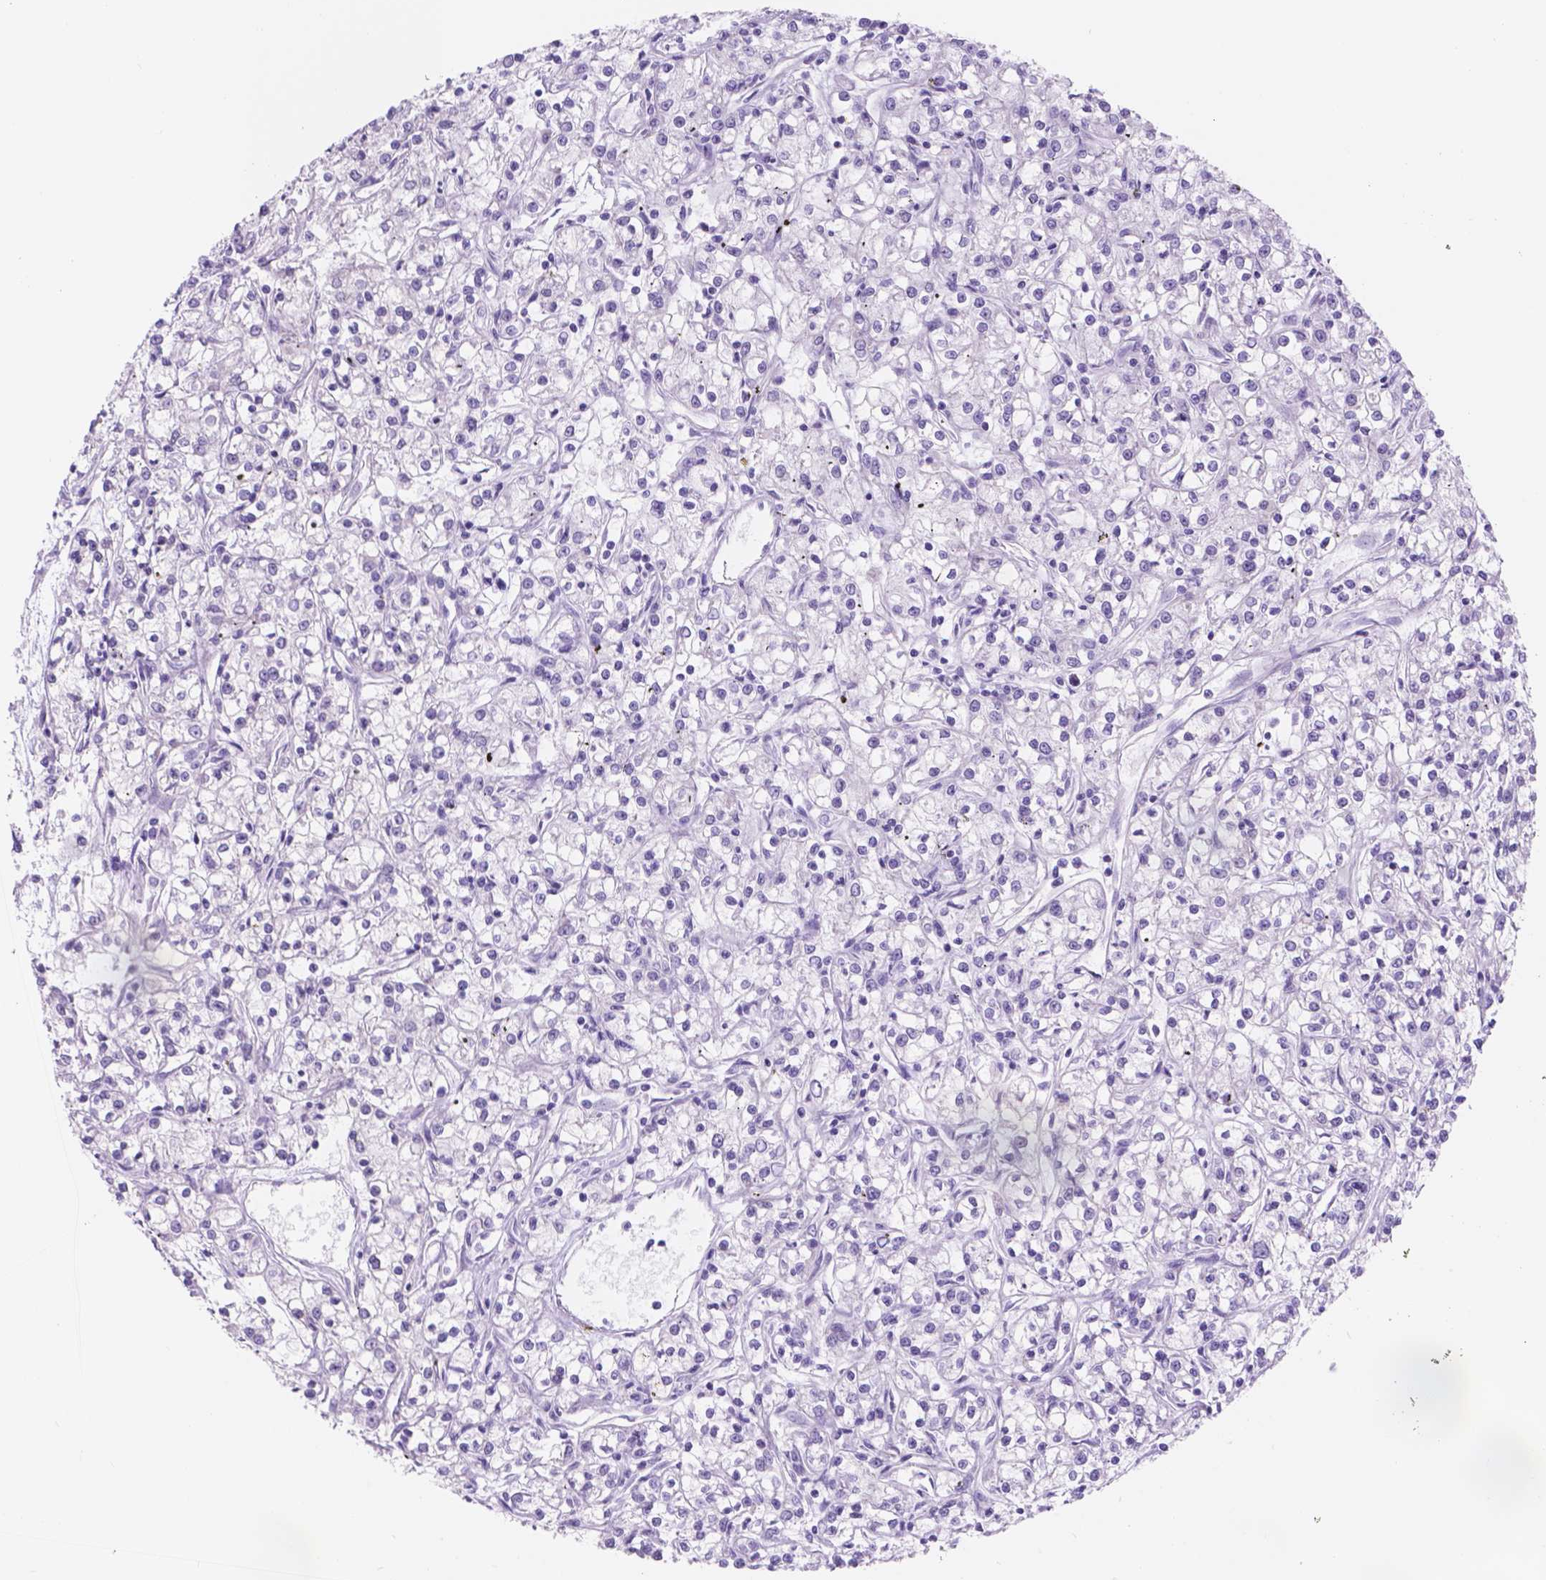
{"staining": {"intensity": "negative", "quantity": "none", "location": "none"}, "tissue": "renal cancer", "cell_type": "Tumor cells", "image_type": "cancer", "snomed": [{"axis": "morphology", "description": "Adenocarcinoma, NOS"}, {"axis": "topography", "description": "Kidney"}], "caption": "Immunohistochemistry (IHC) of human renal cancer (adenocarcinoma) demonstrates no expression in tumor cells. (Brightfield microscopy of DAB (3,3'-diaminobenzidine) immunohistochemistry at high magnification).", "gene": "DCC", "patient": {"sex": "female", "age": 59}}